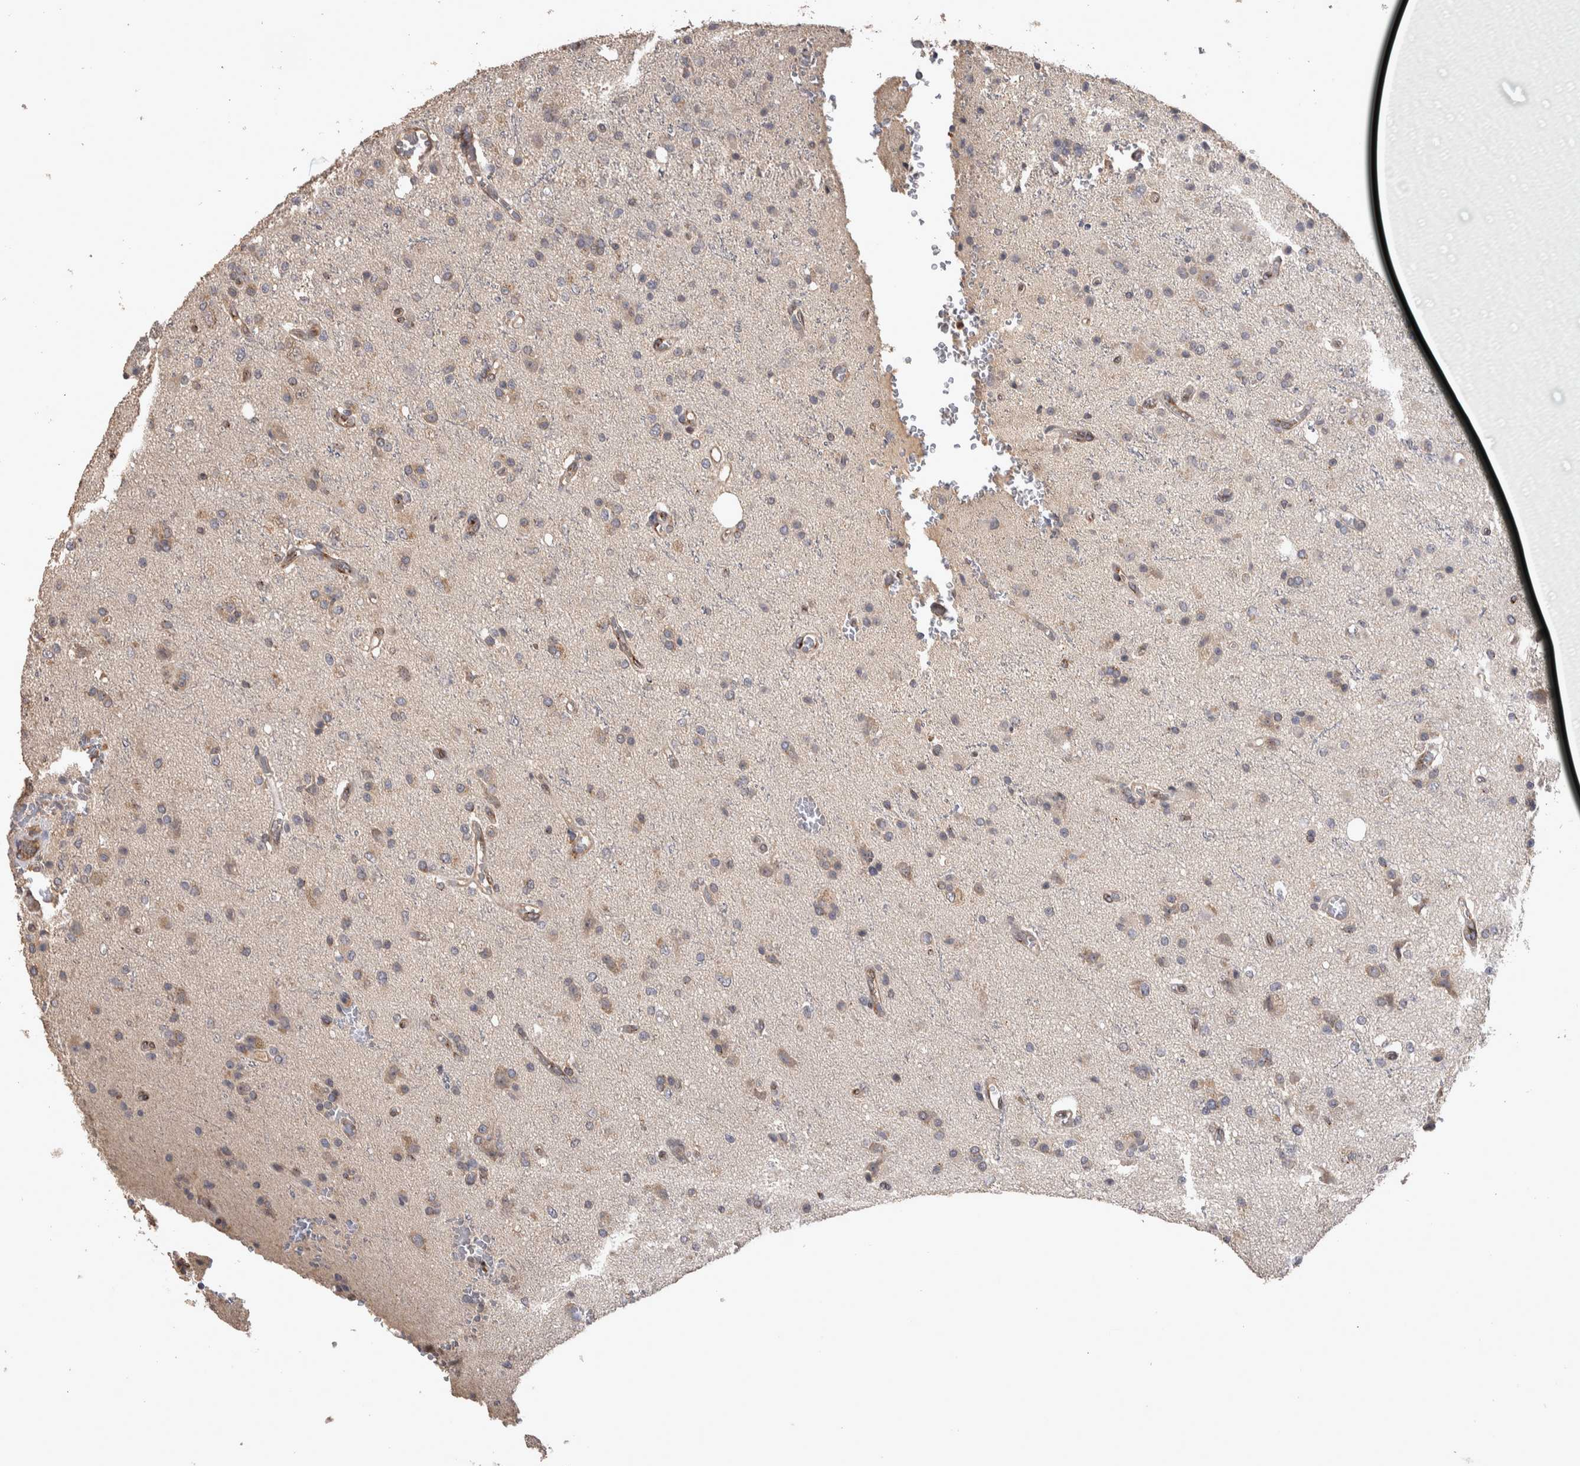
{"staining": {"intensity": "weak", "quantity": "25%-75%", "location": "cytoplasmic/membranous"}, "tissue": "glioma", "cell_type": "Tumor cells", "image_type": "cancer", "snomed": [{"axis": "morphology", "description": "Glioma, malignant, High grade"}, {"axis": "topography", "description": "Brain"}], "caption": "Weak cytoplasmic/membranous expression is present in about 25%-75% of tumor cells in malignant glioma (high-grade). (DAB IHC with brightfield microscopy, high magnification).", "gene": "IFRD1", "patient": {"sex": "male", "age": 47}}